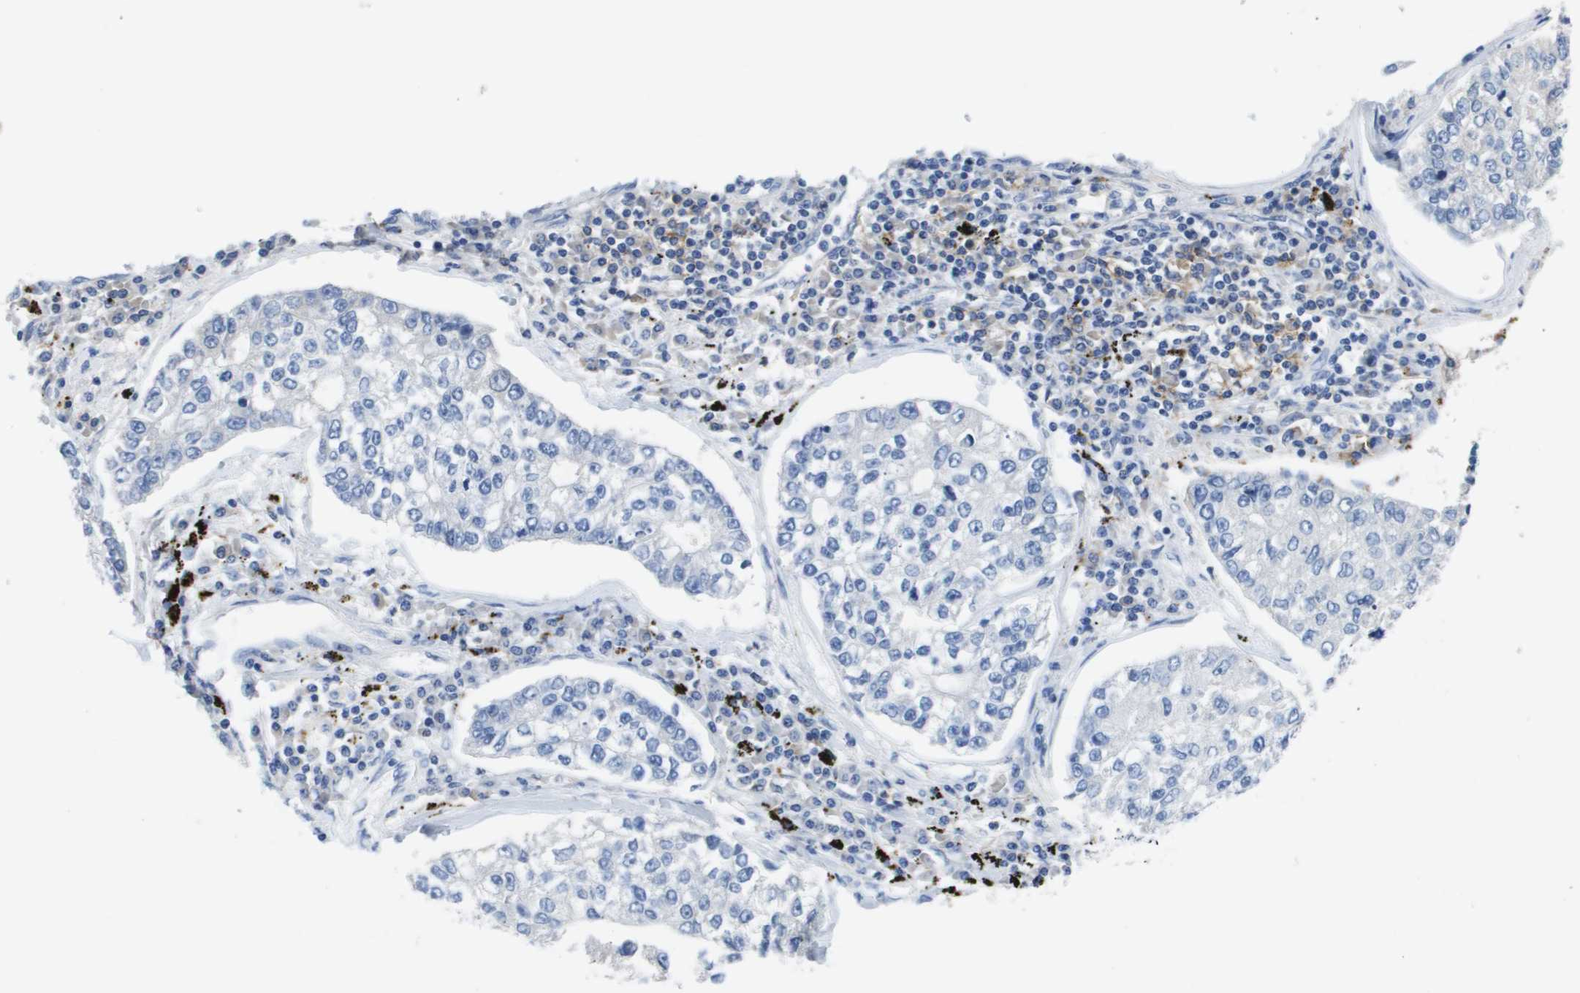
{"staining": {"intensity": "negative", "quantity": "none", "location": "none"}, "tissue": "lung cancer", "cell_type": "Tumor cells", "image_type": "cancer", "snomed": [{"axis": "morphology", "description": "Adenocarcinoma, NOS"}, {"axis": "topography", "description": "Lung"}], "caption": "The immunohistochemistry micrograph has no significant positivity in tumor cells of lung adenocarcinoma tissue.", "gene": "MS4A1", "patient": {"sex": "male", "age": 49}}